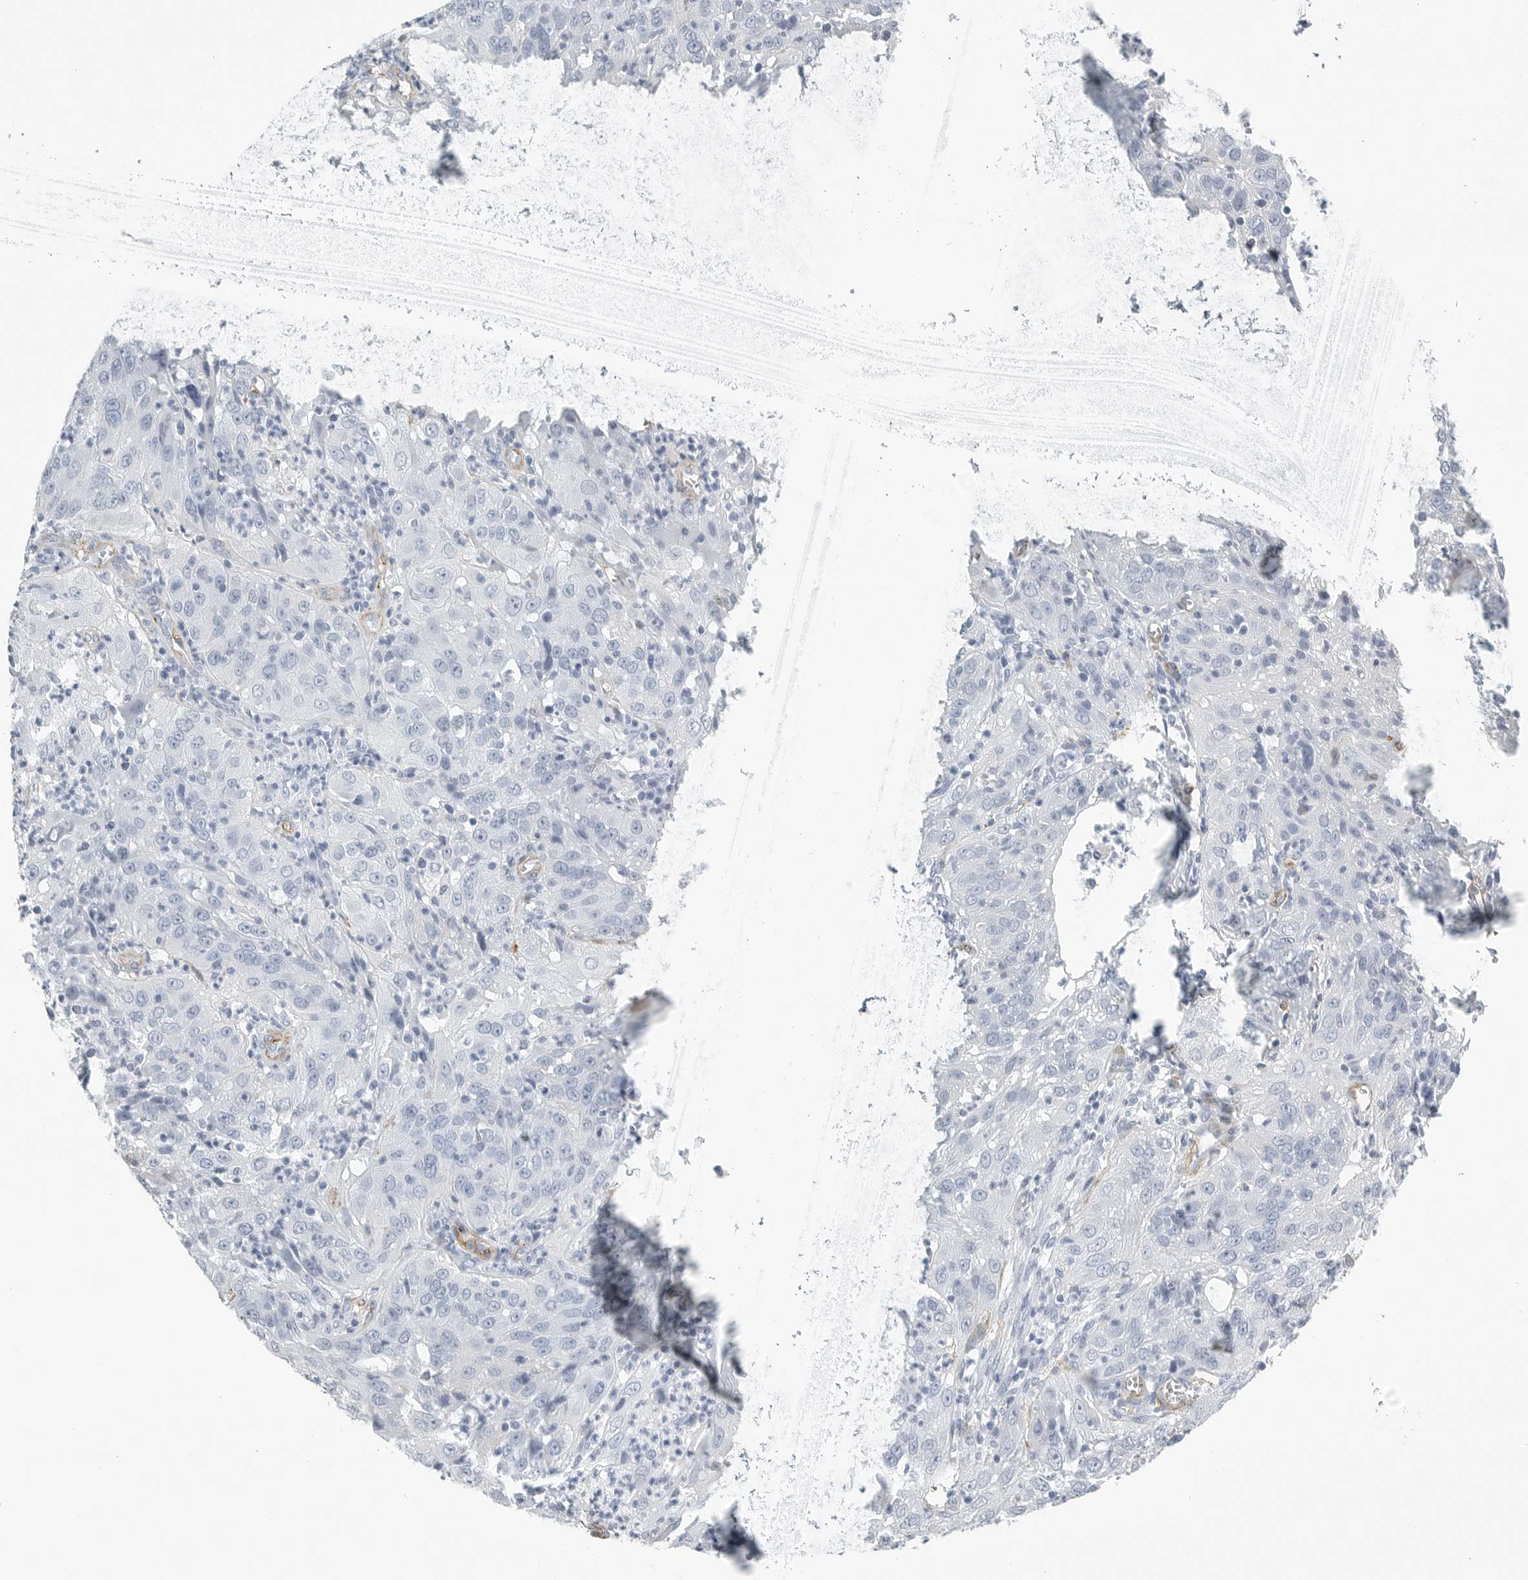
{"staining": {"intensity": "negative", "quantity": "none", "location": "none"}, "tissue": "cervical cancer", "cell_type": "Tumor cells", "image_type": "cancer", "snomed": [{"axis": "morphology", "description": "Squamous cell carcinoma, NOS"}, {"axis": "topography", "description": "Cervix"}], "caption": "IHC micrograph of human cervical cancer (squamous cell carcinoma) stained for a protein (brown), which exhibits no staining in tumor cells.", "gene": "TNR", "patient": {"sex": "female", "age": 32}}